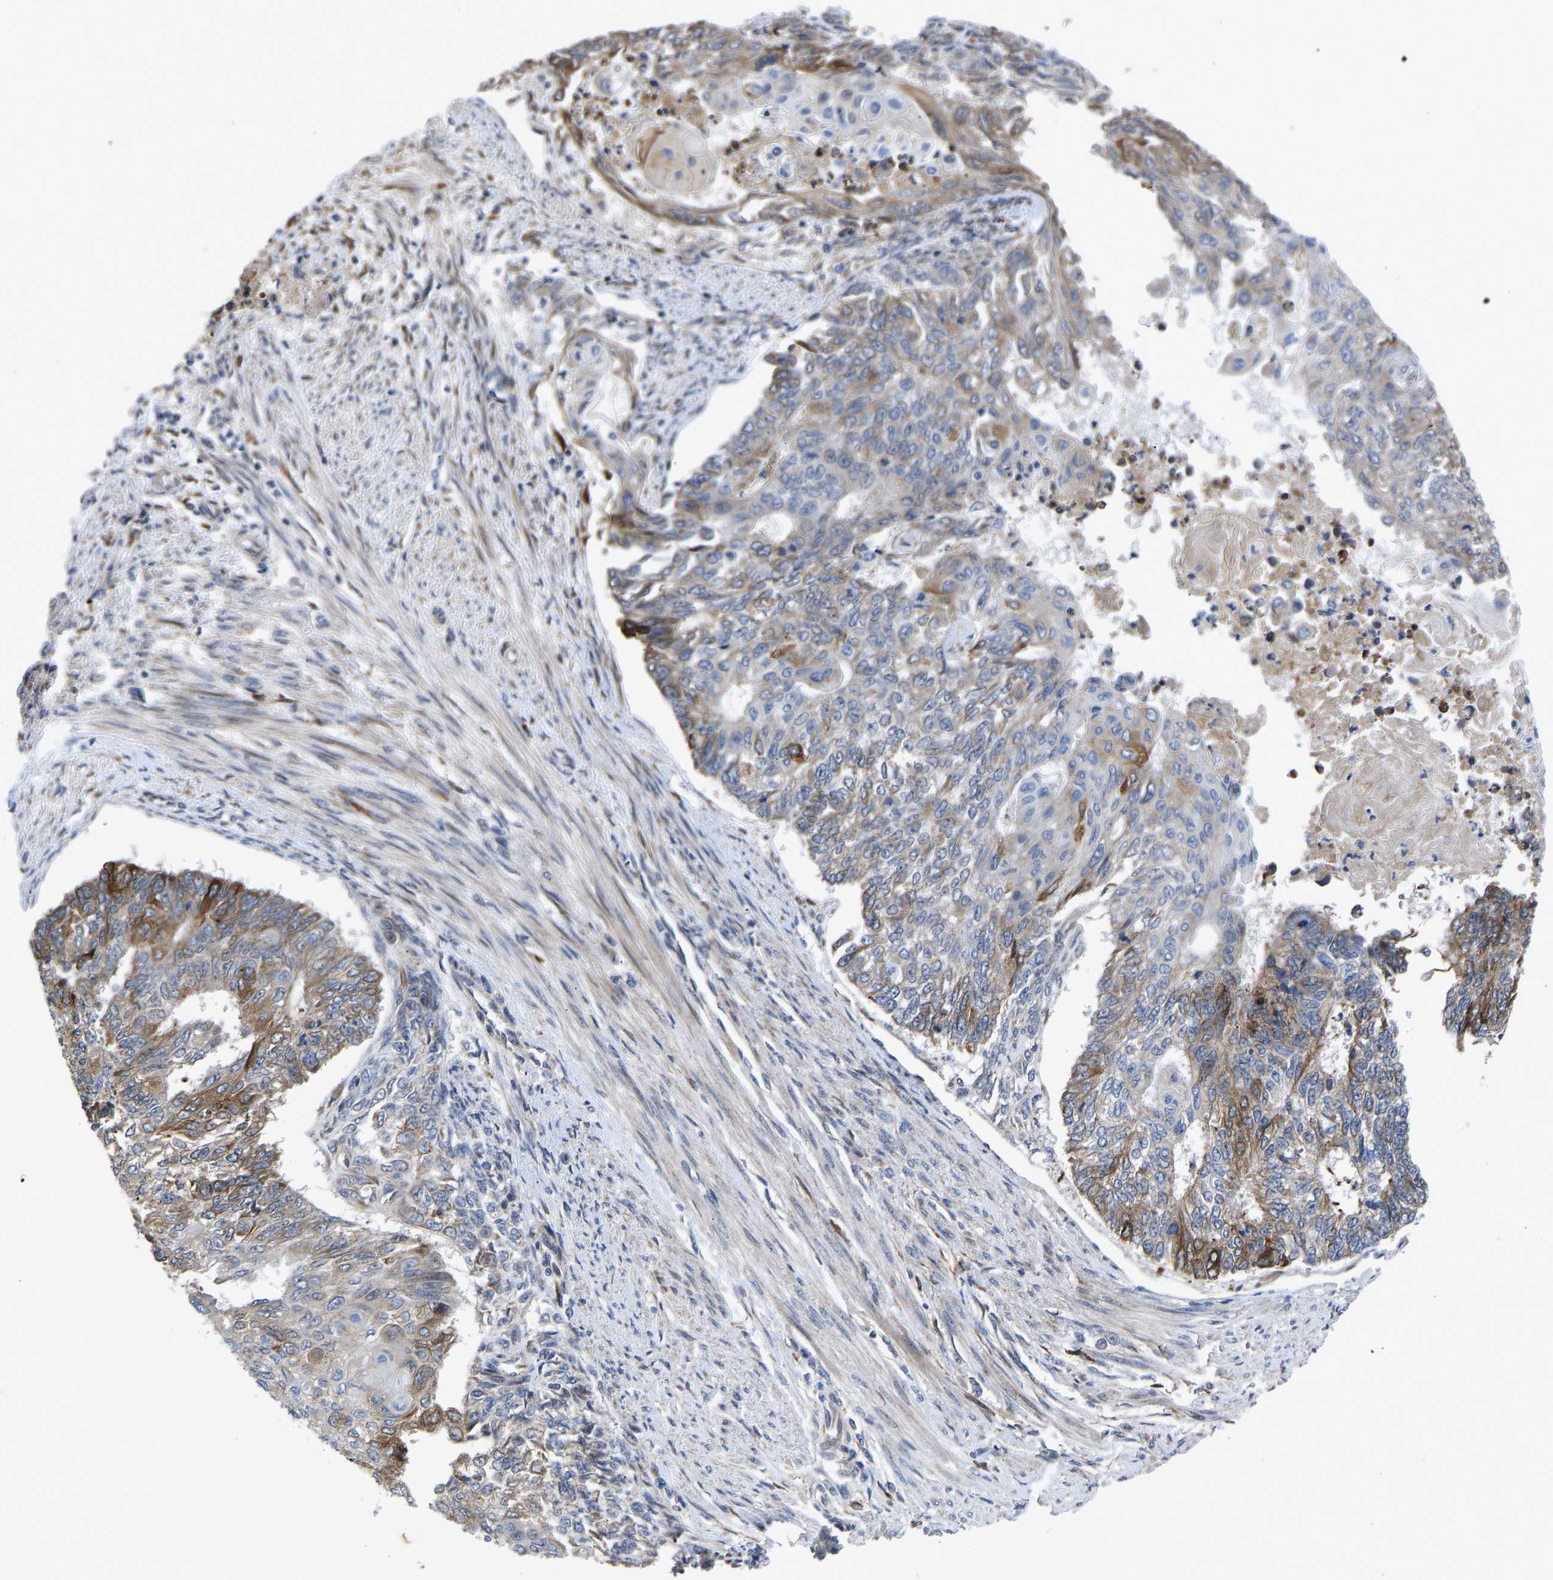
{"staining": {"intensity": "moderate", "quantity": "<25%", "location": "cytoplasmic/membranous"}, "tissue": "endometrial cancer", "cell_type": "Tumor cells", "image_type": "cancer", "snomed": [{"axis": "morphology", "description": "Adenocarcinoma, NOS"}, {"axis": "topography", "description": "Endometrium"}], "caption": "Protein analysis of endometrial cancer (adenocarcinoma) tissue demonstrates moderate cytoplasmic/membranous staining in approximately <25% of tumor cells.", "gene": "FRRS1", "patient": {"sex": "female", "age": 32}}